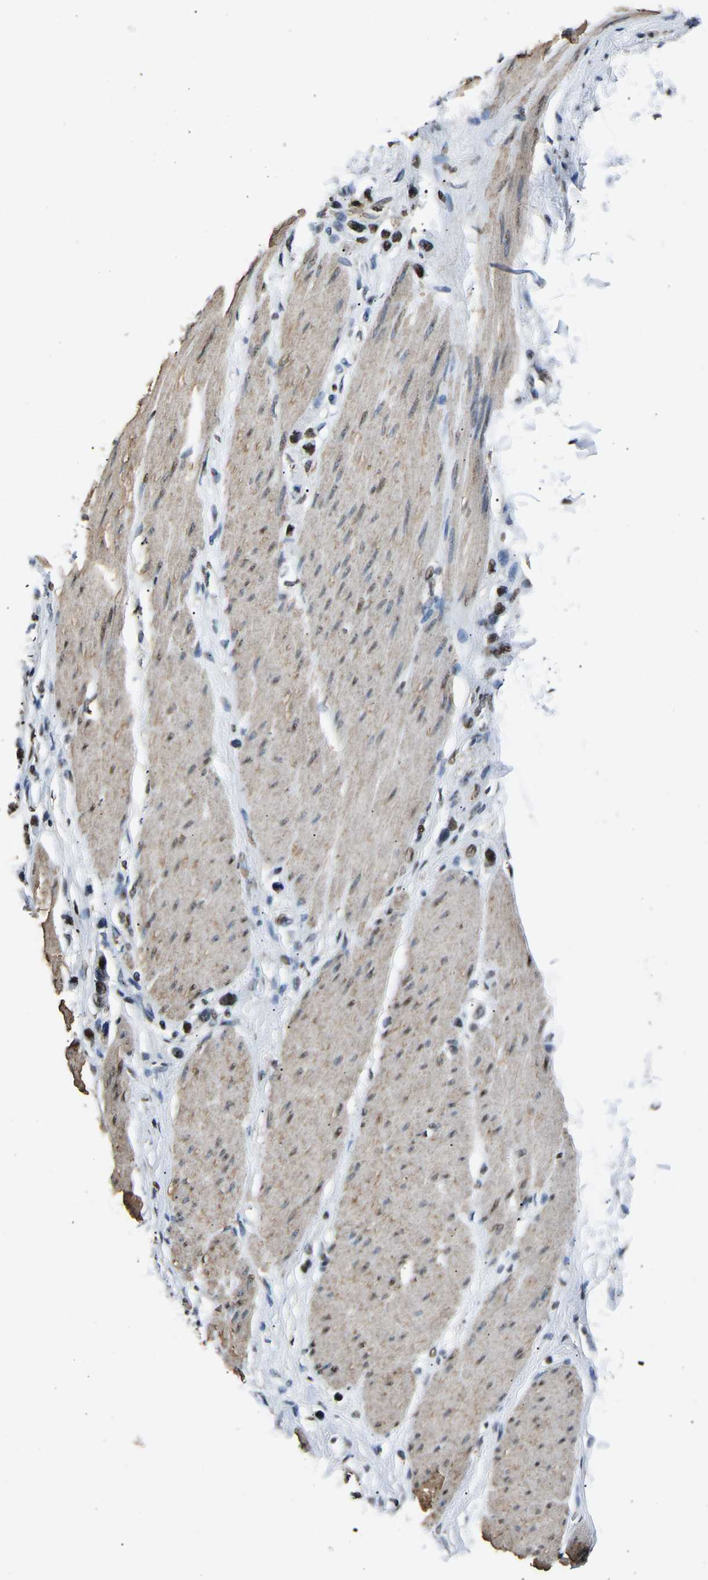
{"staining": {"intensity": "strong", "quantity": ">75%", "location": "nuclear"}, "tissue": "stomach cancer", "cell_type": "Tumor cells", "image_type": "cancer", "snomed": [{"axis": "morphology", "description": "Adenocarcinoma, NOS"}, {"axis": "topography", "description": "Stomach"}], "caption": "There is high levels of strong nuclear staining in tumor cells of stomach cancer, as demonstrated by immunohistochemical staining (brown color).", "gene": "SAFB", "patient": {"sex": "female", "age": 65}}